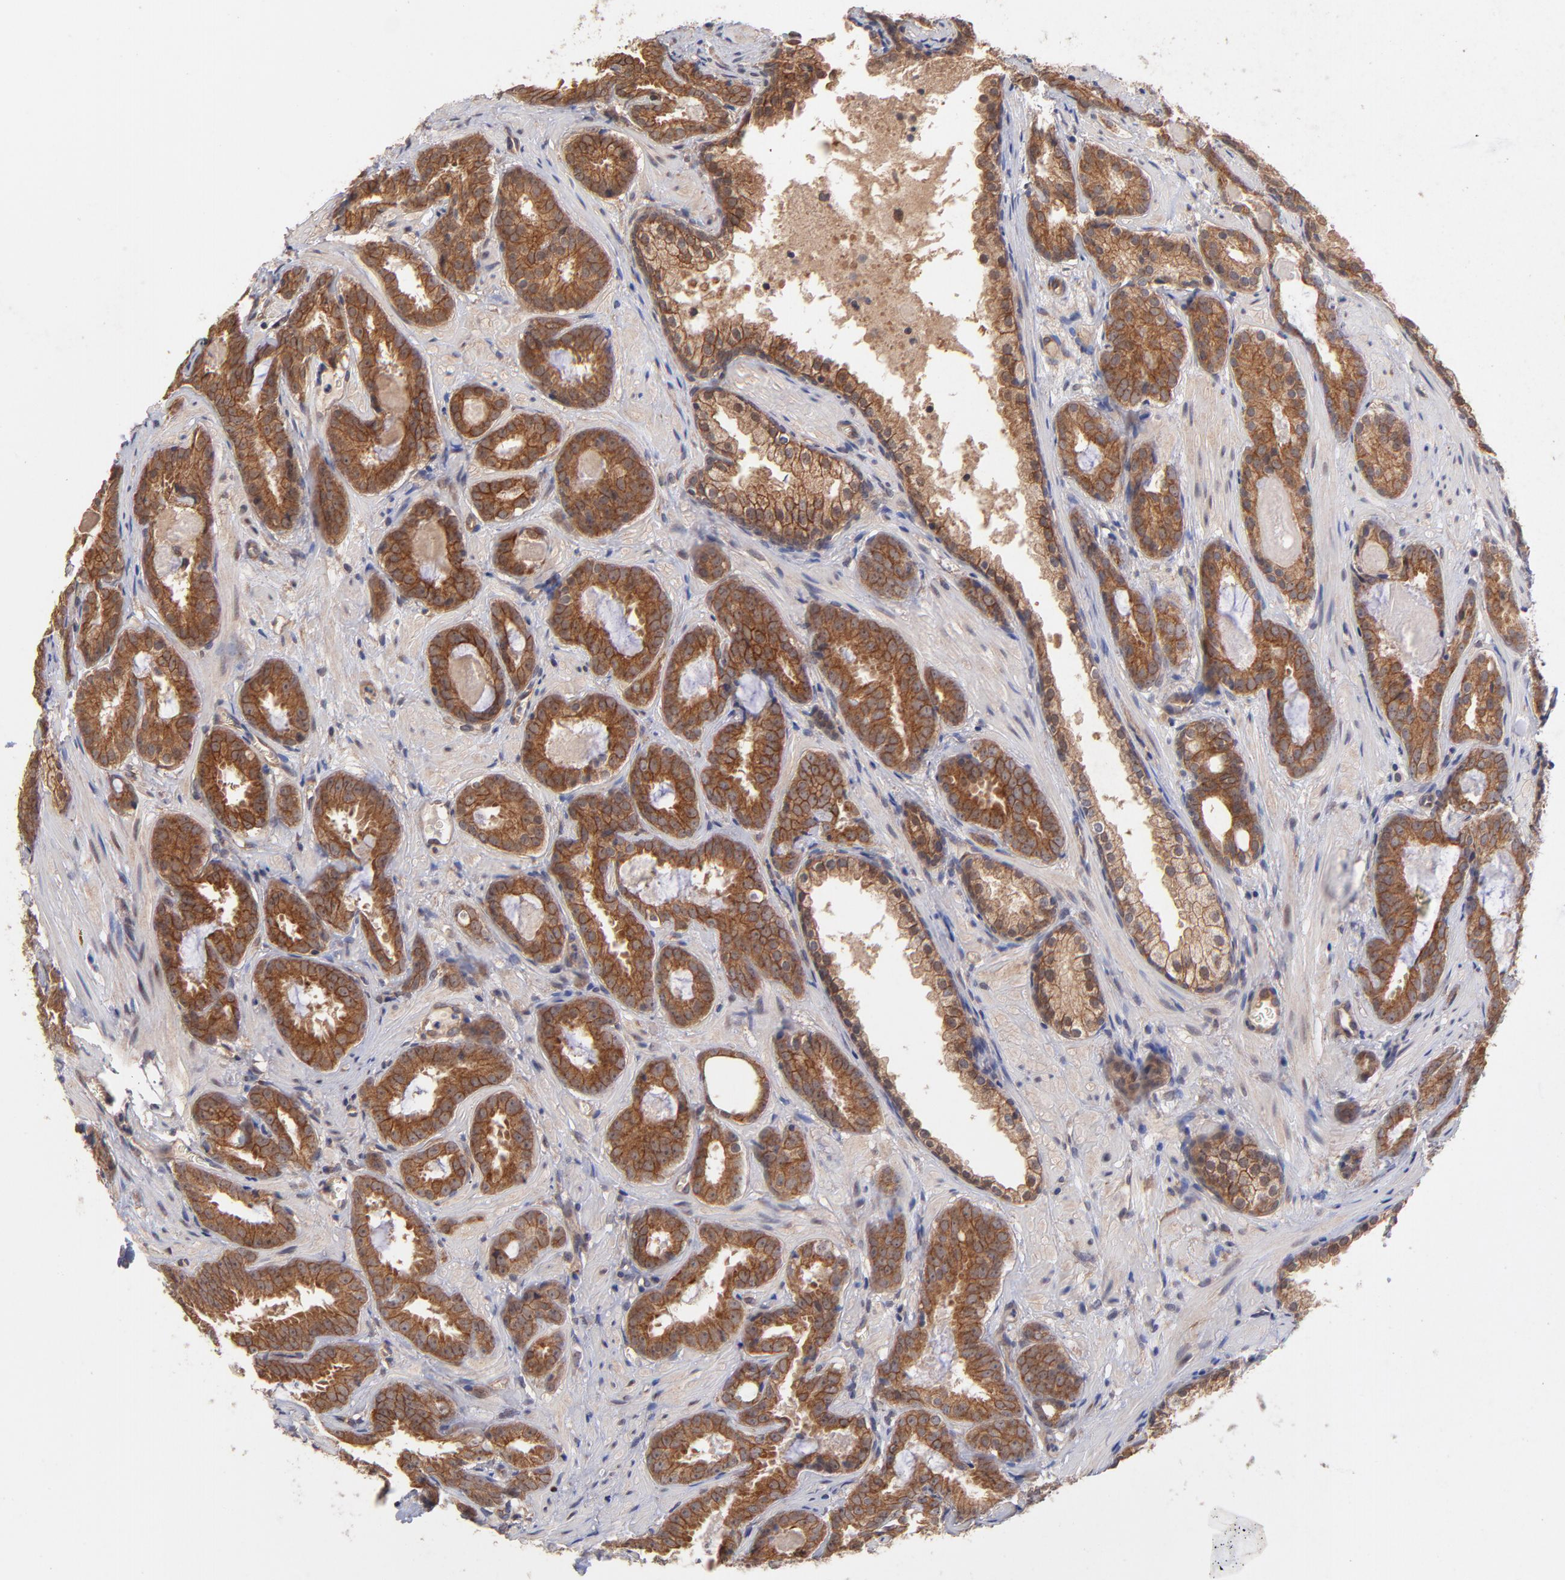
{"staining": {"intensity": "strong", "quantity": ">75%", "location": "cytoplasmic/membranous"}, "tissue": "prostate cancer", "cell_type": "Tumor cells", "image_type": "cancer", "snomed": [{"axis": "morphology", "description": "Adenocarcinoma, Medium grade"}, {"axis": "topography", "description": "Prostate"}], "caption": "Medium-grade adenocarcinoma (prostate) stained with a protein marker reveals strong staining in tumor cells.", "gene": "STAP2", "patient": {"sex": "male", "age": 64}}